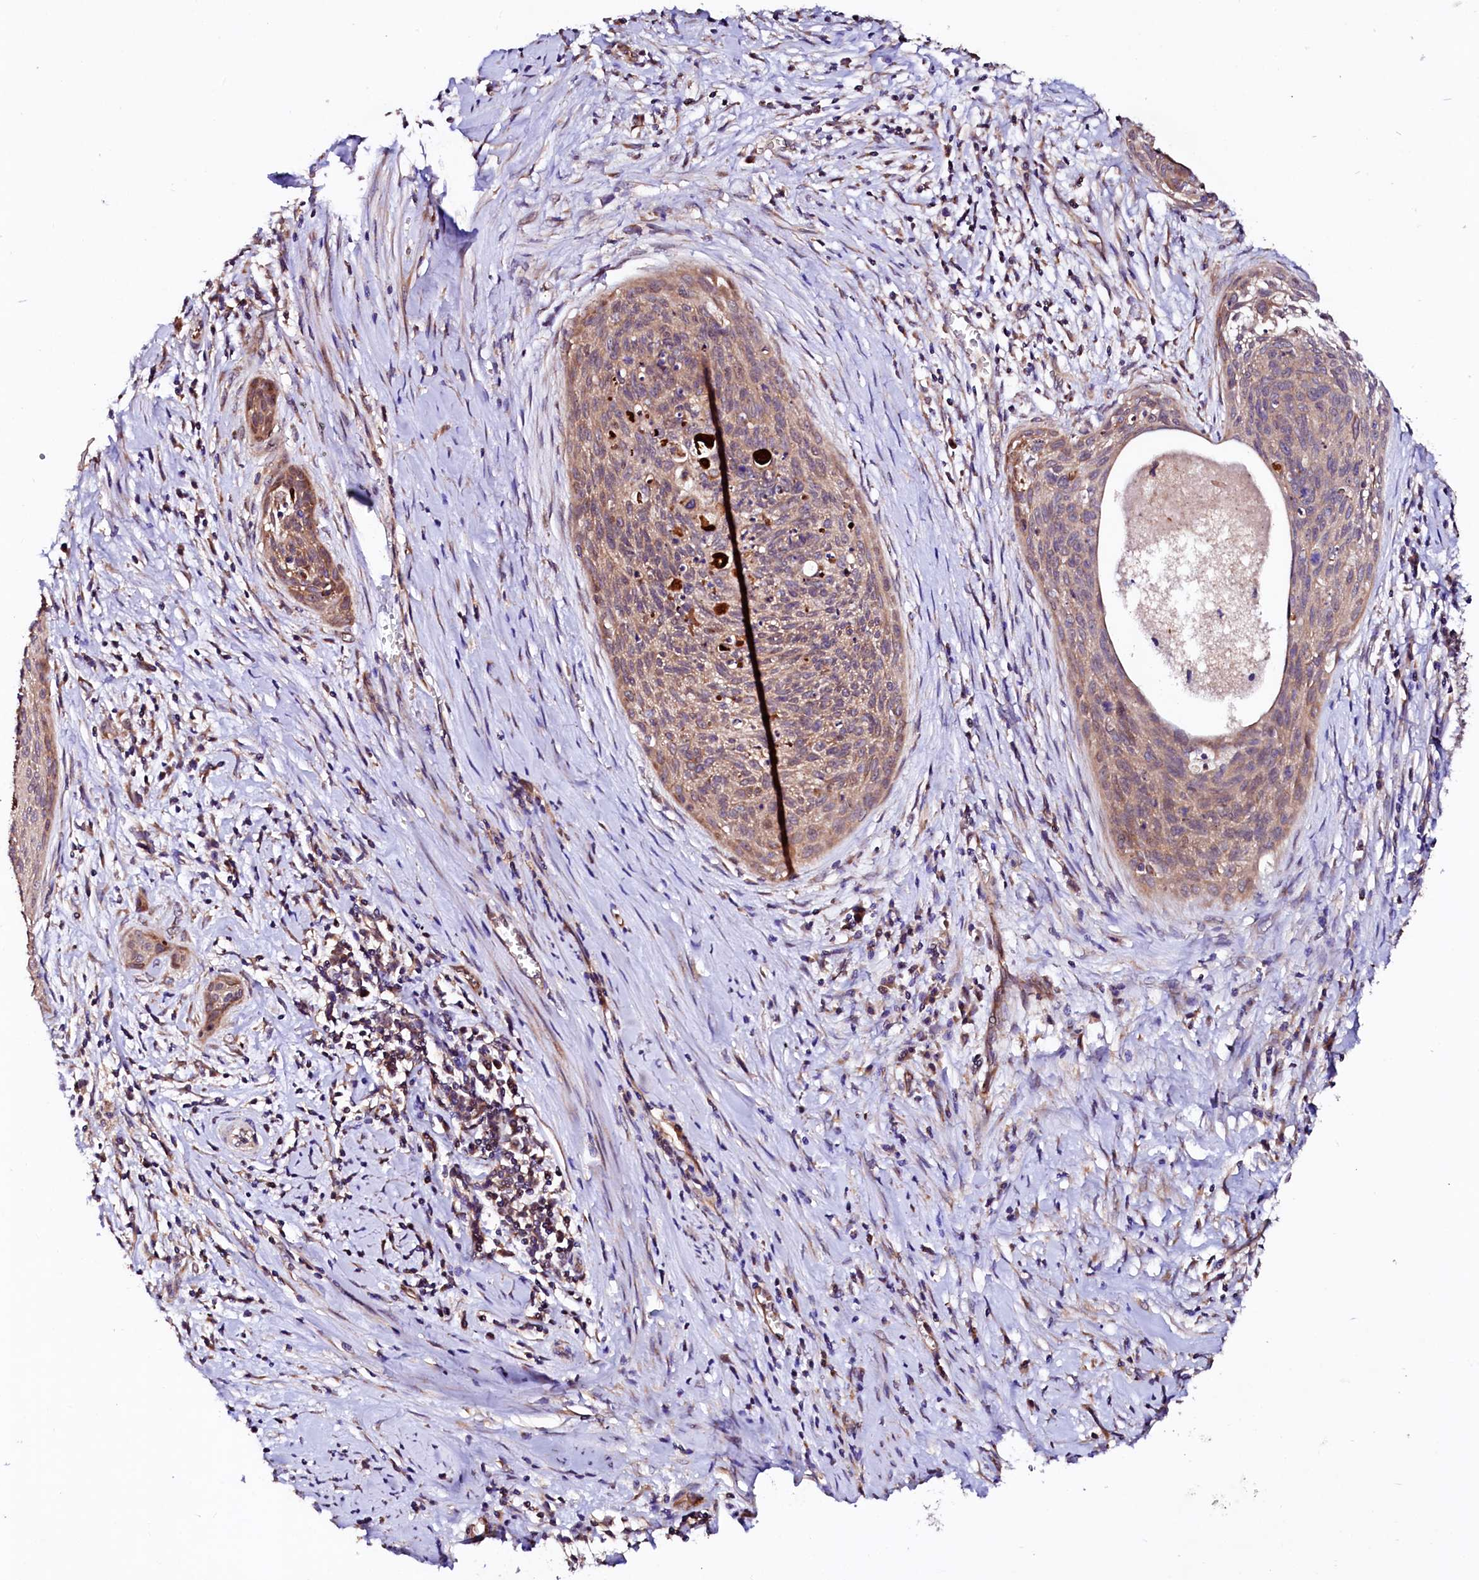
{"staining": {"intensity": "weak", "quantity": ">75%", "location": "cytoplasmic/membranous"}, "tissue": "cervical cancer", "cell_type": "Tumor cells", "image_type": "cancer", "snomed": [{"axis": "morphology", "description": "Squamous cell carcinoma, NOS"}, {"axis": "topography", "description": "Cervix"}], "caption": "Immunohistochemical staining of human cervical cancer demonstrates low levels of weak cytoplasmic/membranous staining in about >75% of tumor cells. The protein of interest is shown in brown color, while the nuclei are stained blue.", "gene": "UBE3C", "patient": {"sex": "female", "age": 55}}